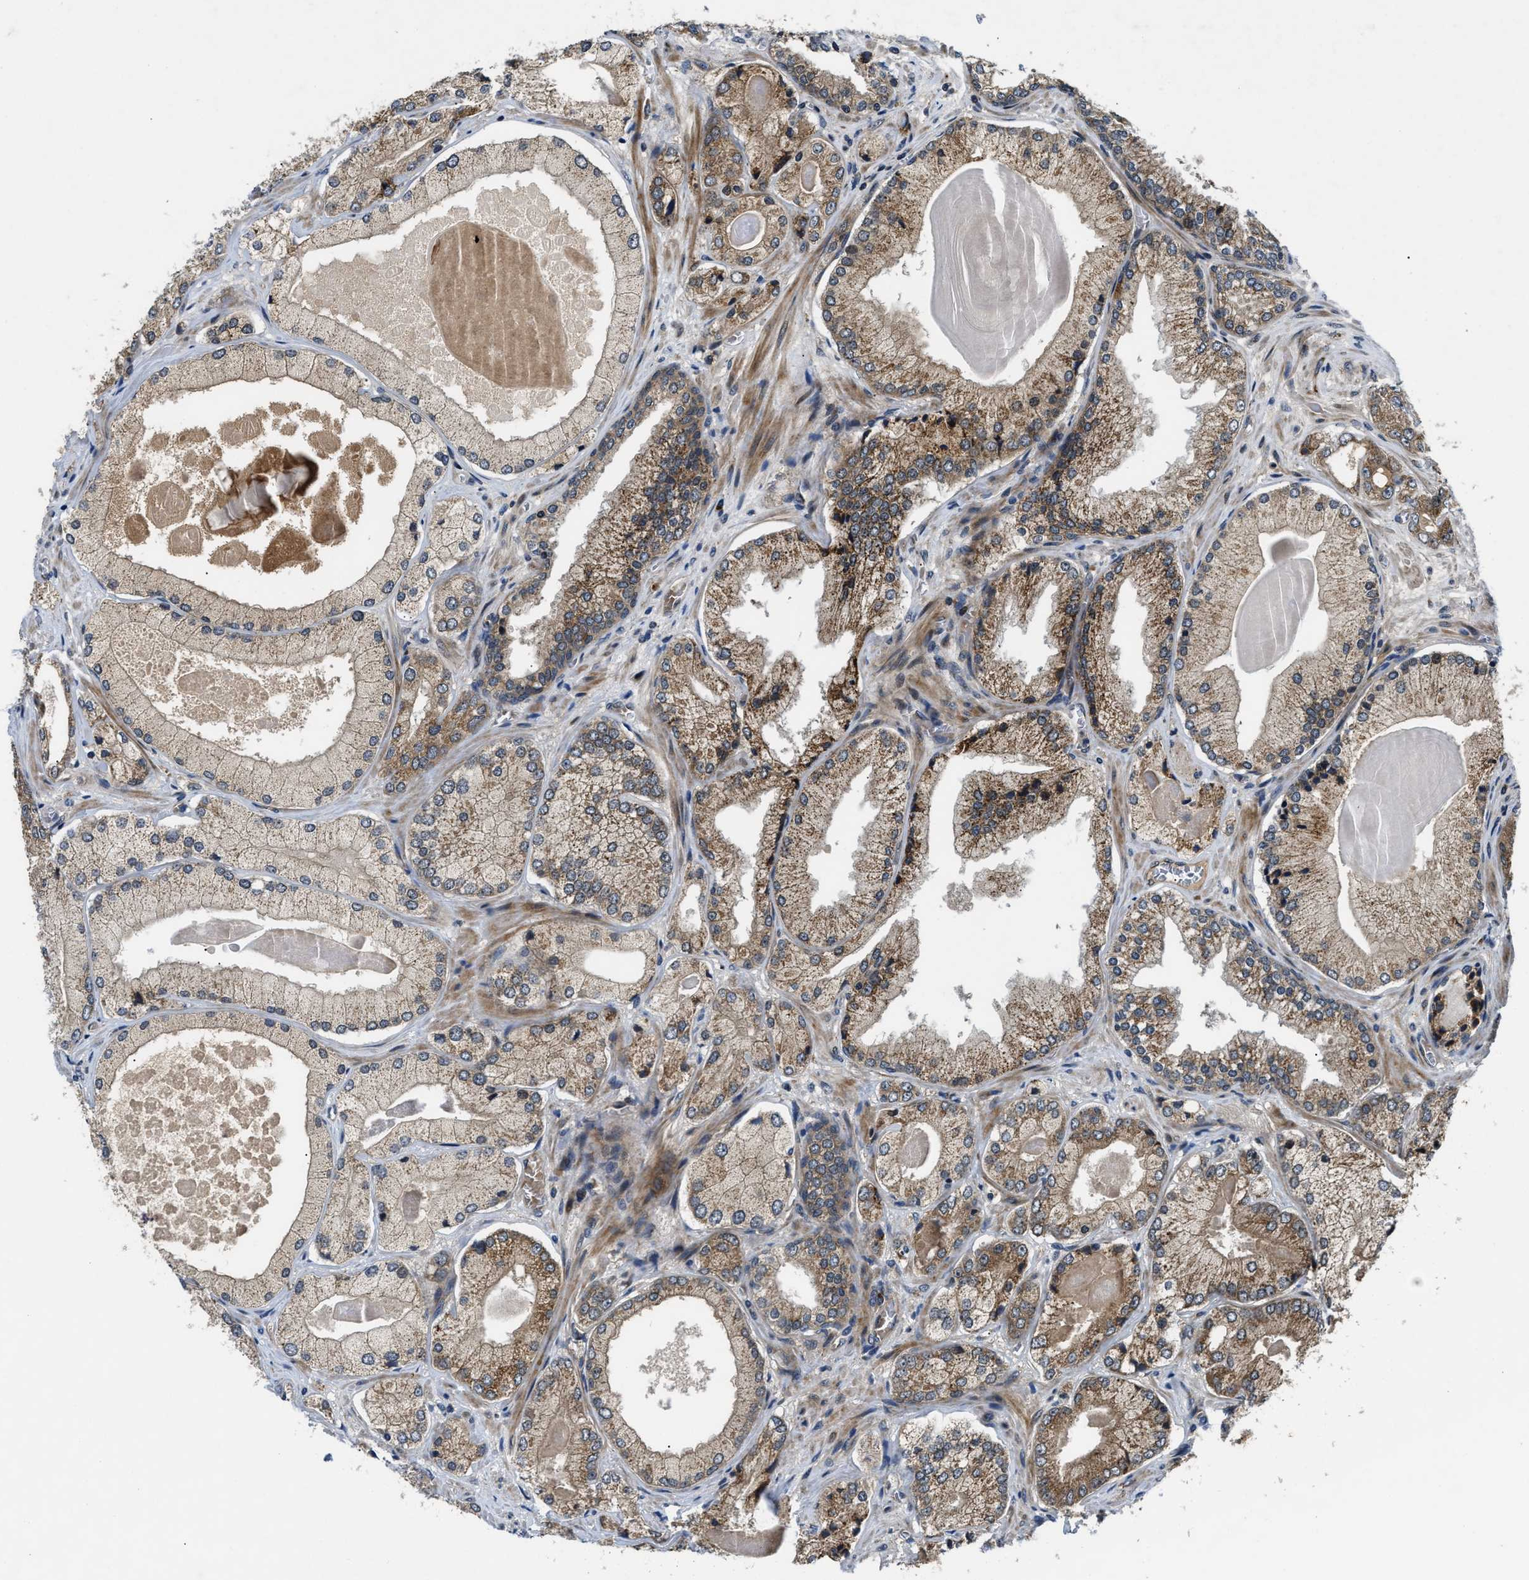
{"staining": {"intensity": "moderate", "quantity": ">75%", "location": "cytoplasmic/membranous"}, "tissue": "prostate cancer", "cell_type": "Tumor cells", "image_type": "cancer", "snomed": [{"axis": "morphology", "description": "Adenocarcinoma, Low grade"}, {"axis": "topography", "description": "Prostate"}], "caption": "Prostate cancer (low-grade adenocarcinoma) stained with a brown dye reveals moderate cytoplasmic/membranous positive staining in approximately >75% of tumor cells.", "gene": "PNPLA8", "patient": {"sex": "male", "age": 65}}